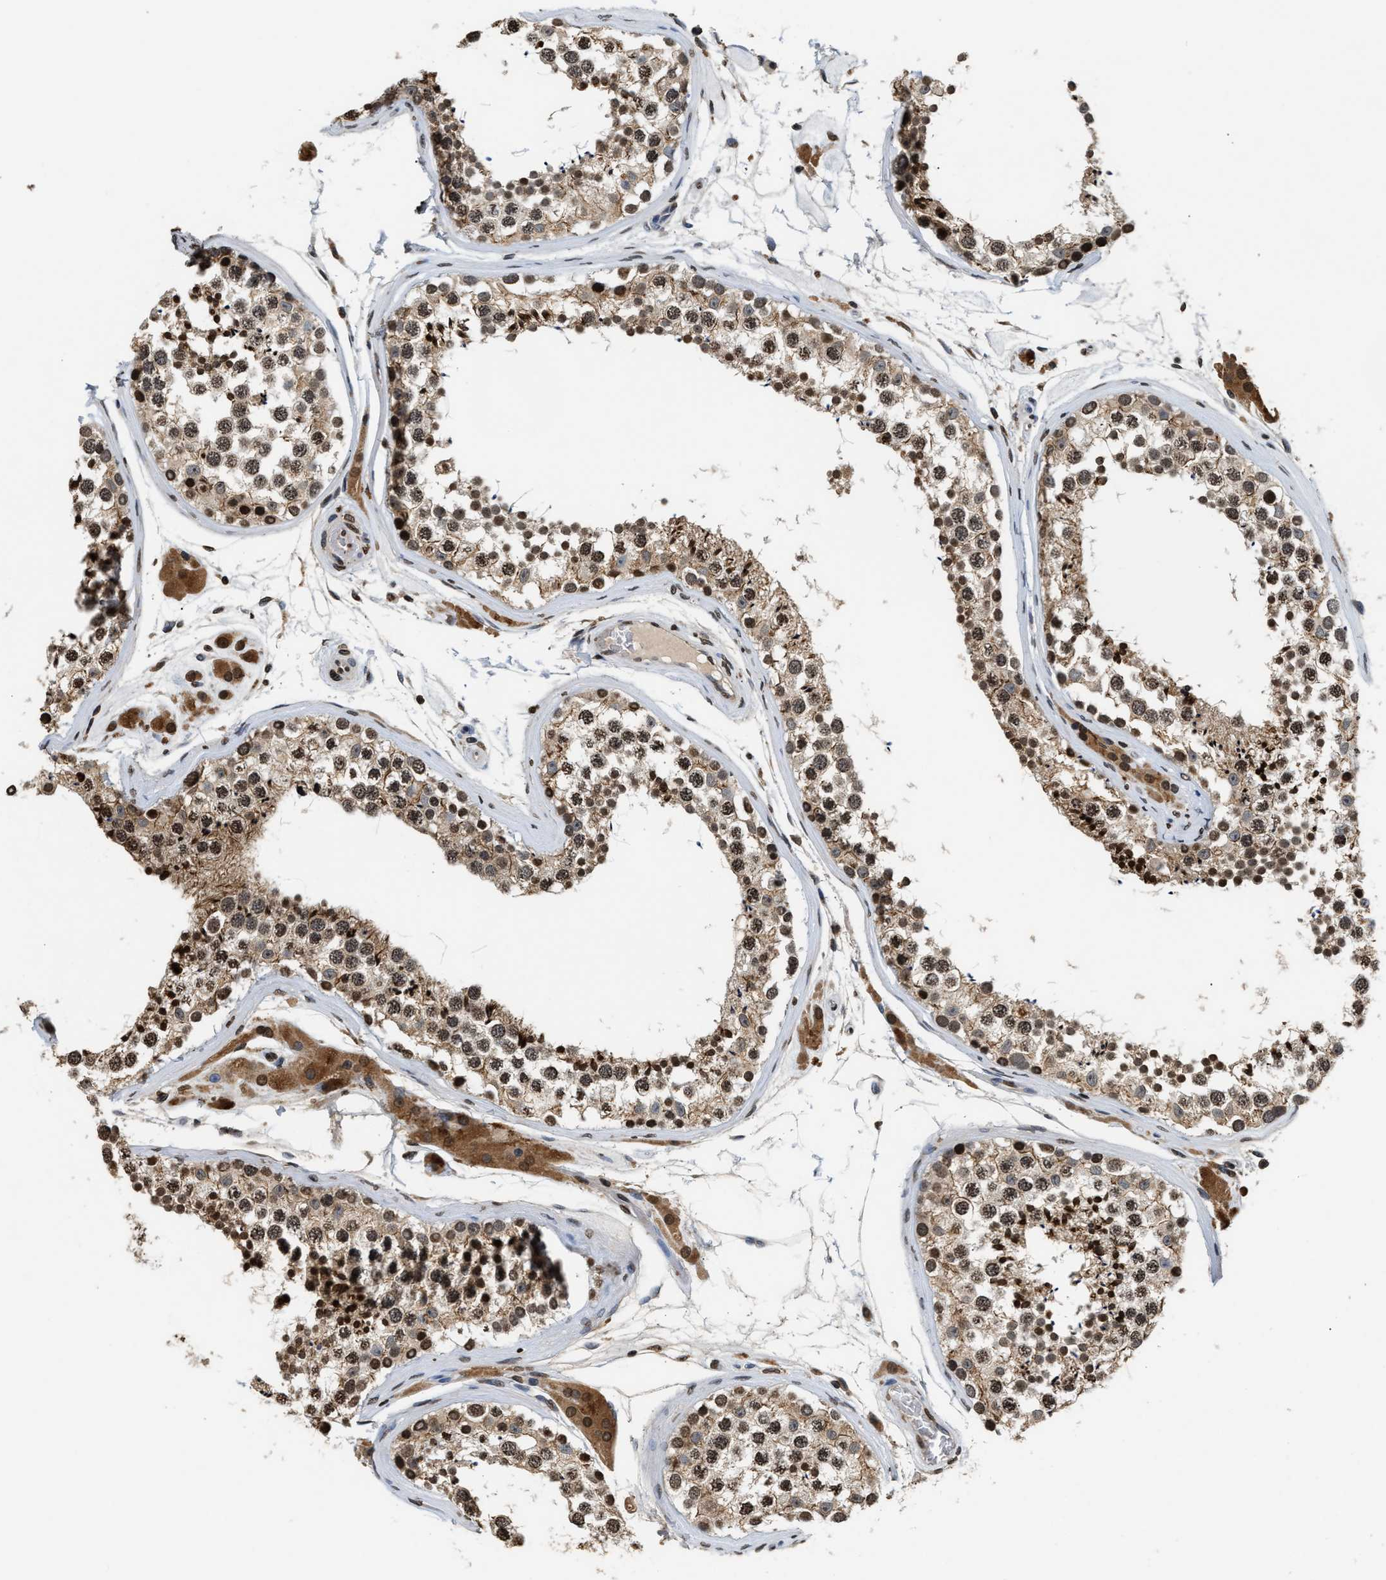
{"staining": {"intensity": "moderate", "quantity": ">75%", "location": "cytoplasmic/membranous,nuclear"}, "tissue": "testis", "cell_type": "Cells in seminiferous ducts", "image_type": "normal", "snomed": [{"axis": "morphology", "description": "Normal tissue, NOS"}, {"axis": "topography", "description": "Testis"}], "caption": "Testis stained with IHC shows moderate cytoplasmic/membranous,nuclear expression in approximately >75% of cells in seminiferous ducts.", "gene": "DNASE1L3", "patient": {"sex": "male", "age": 46}}